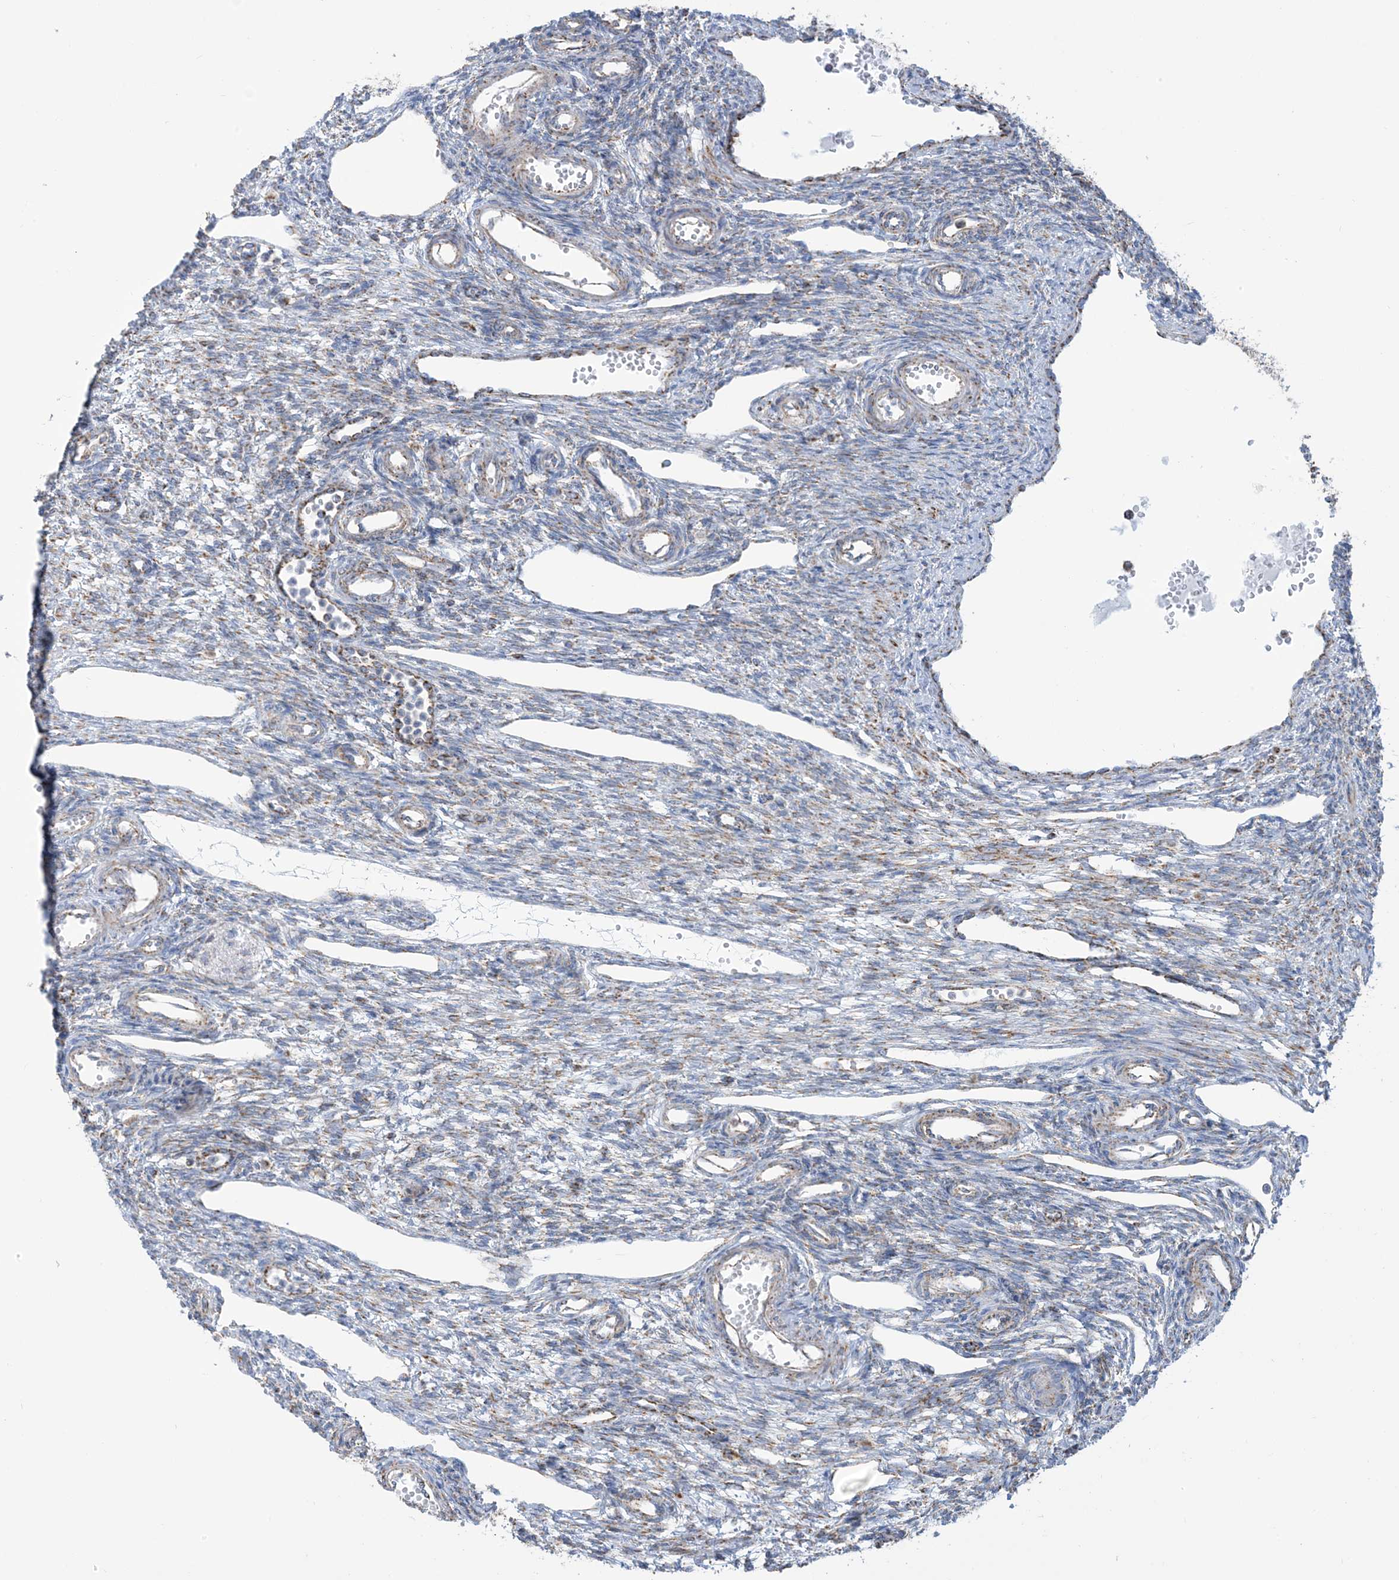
{"staining": {"intensity": "weak", "quantity": "<25%", "location": "cytoplasmic/membranous"}, "tissue": "ovary", "cell_type": "Ovarian stroma cells", "image_type": "normal", "snomed": [{"axis": "morphology", "description": "Normal tissue, NOS"}, {"axis": "morphology", "description": "Cyst, NOS"}, {"axis": "topography", "description": "Ovary"}], "caption": "An immunohistochemistry (IHC) image of normal ovary is shown. There is no staining in ovarian stroma cells of ovary.", "gene": "SAMM50", "patient": {"sex": "female", "age": 33}}